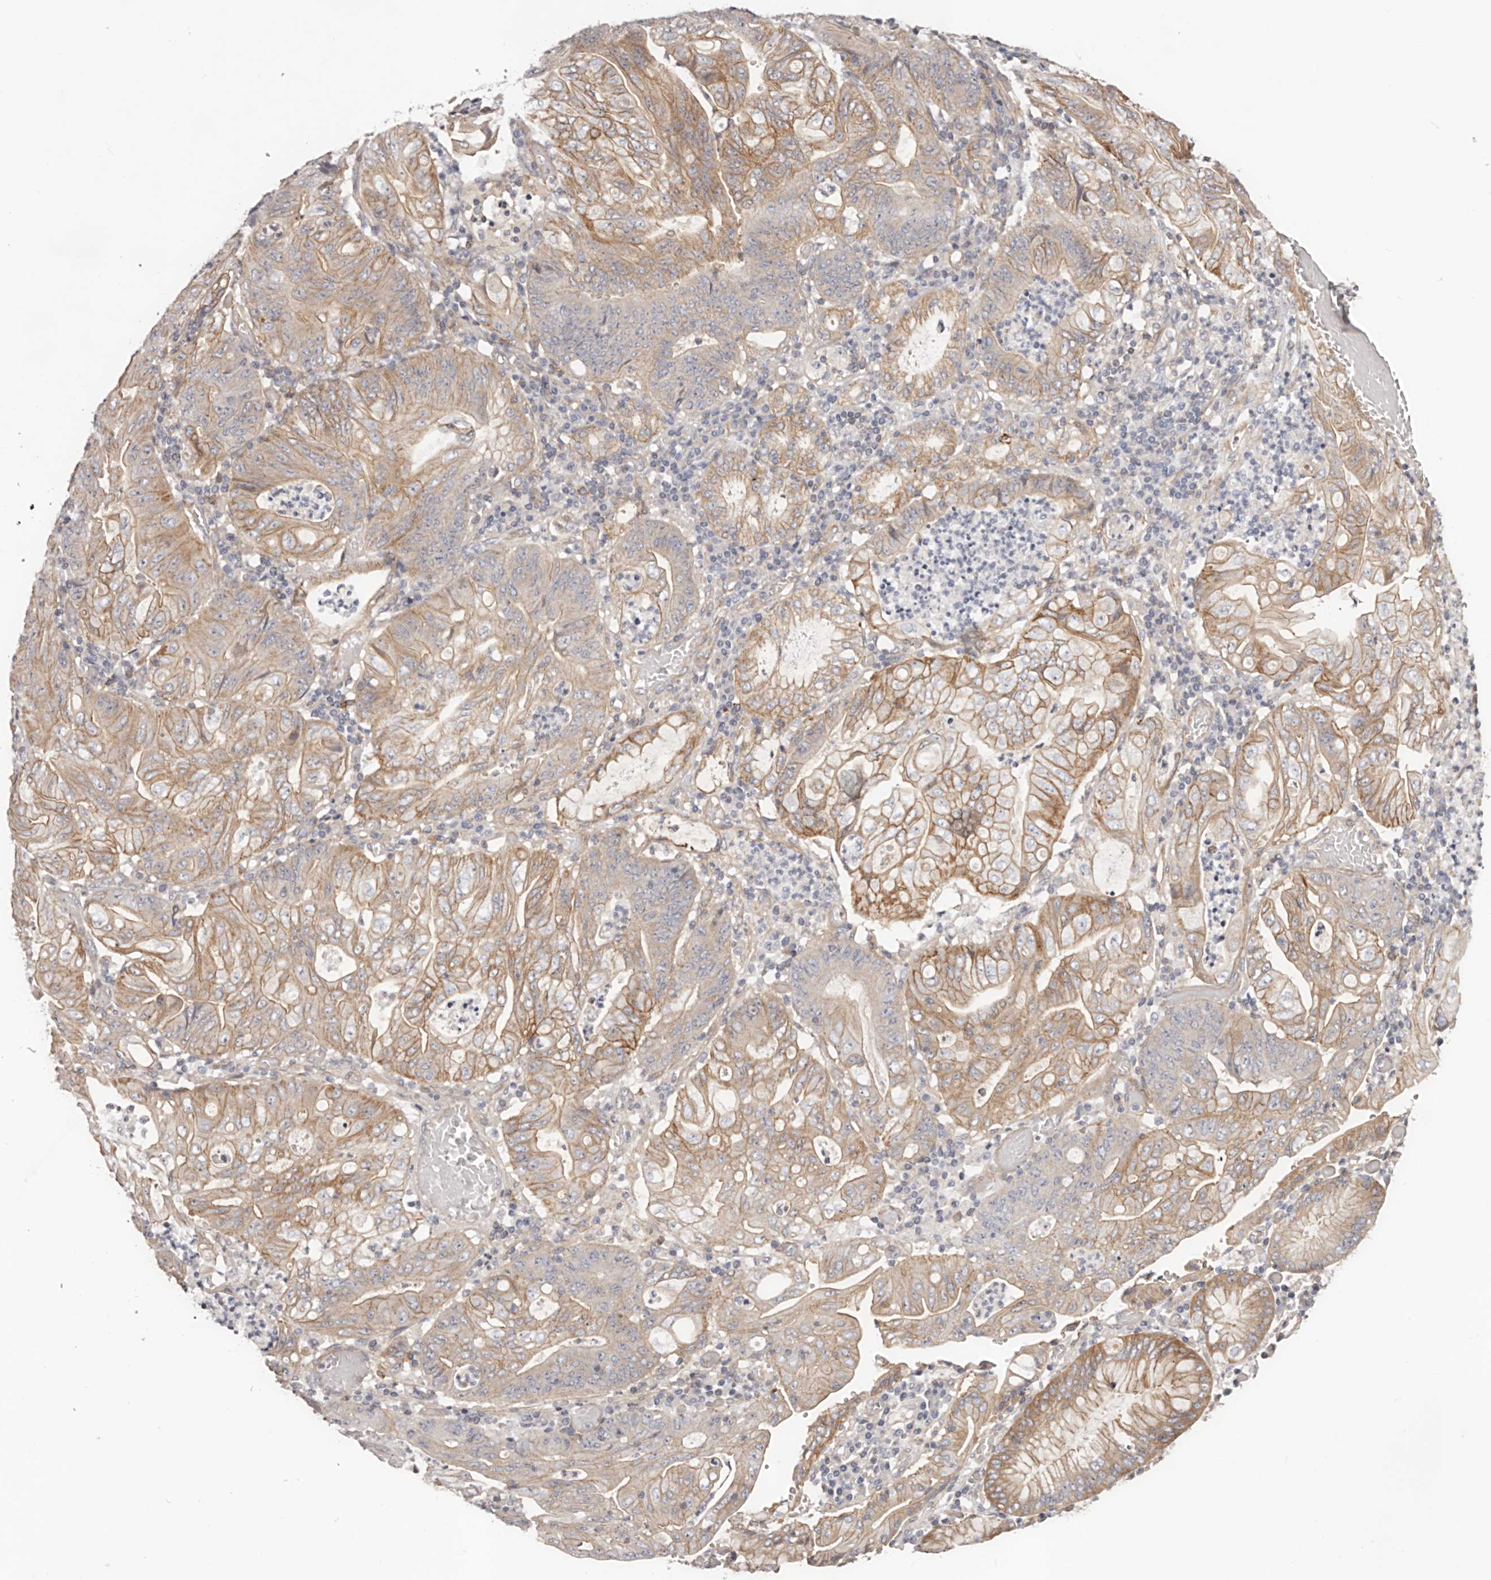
{"staining": {"intensity": "moderate", "quantity": ">75%", "location": "cytoplasmic/membranous"}, "tissue": "stomach cancer", "cell_type": "Tumor cells", "image_type": "cancer", "snomed": [{"axis": "morphology", "description": "Adenocarcinoma, NOS"}, {"axis": "topography", "description": "Stomach"}], "caption": "Protein expression analysis of human stomach cancer reveals moderate cytoplasmic/membranous expression in about >75% of tumor cells. Nuclei are stained in blue.", "gene": "DMRT2", "patient": {"sex": "female", "age": 73}}